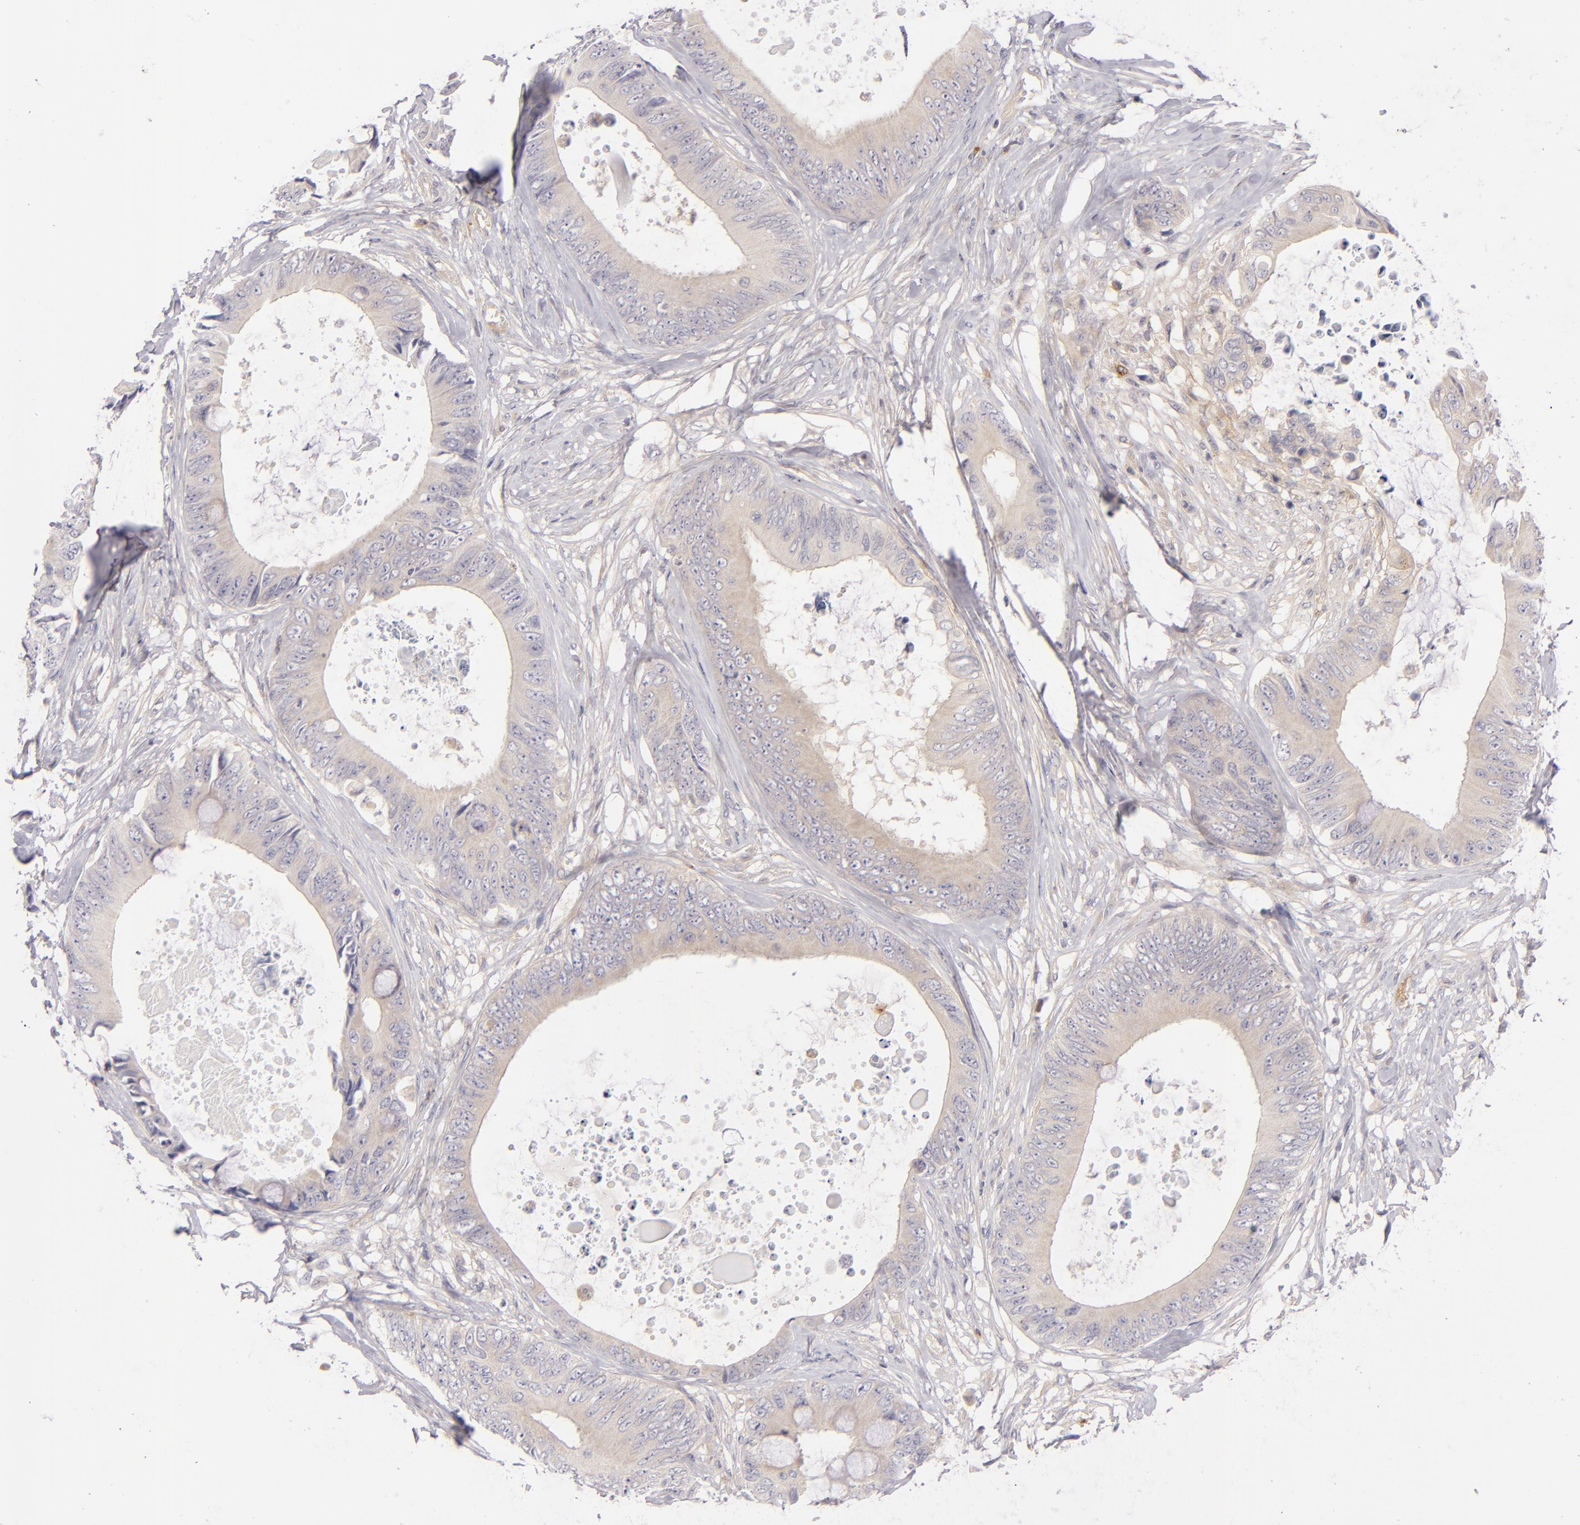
{"staining": {"intensity": "weak", "quantity": "25%-75%", "location": "cytoplasmic/membranous"}, "tissue": "colorectal cancer", "cell_type": "Tumor cells", "image_type": "cancer", "snomed": [{"axis": "morphology", "description": "Normal tissue, NOS"}, {"axis": "morphology", "description": "Adenocarcinoma, NOS"}, {"axis": "topography", "description": "Rectum"}, {"axis": "topography", "description": "Peripheral nerve tissue"}], "caption": "An image showing weak cytoplasmic/membranous staining in approximately 25%-75% of tumor cells in colorectal adenocarcinoma, as visualized by brown immunohistochemical staining.", "gene": "CD83", "patient": {"sex": "female", "age": 77}}